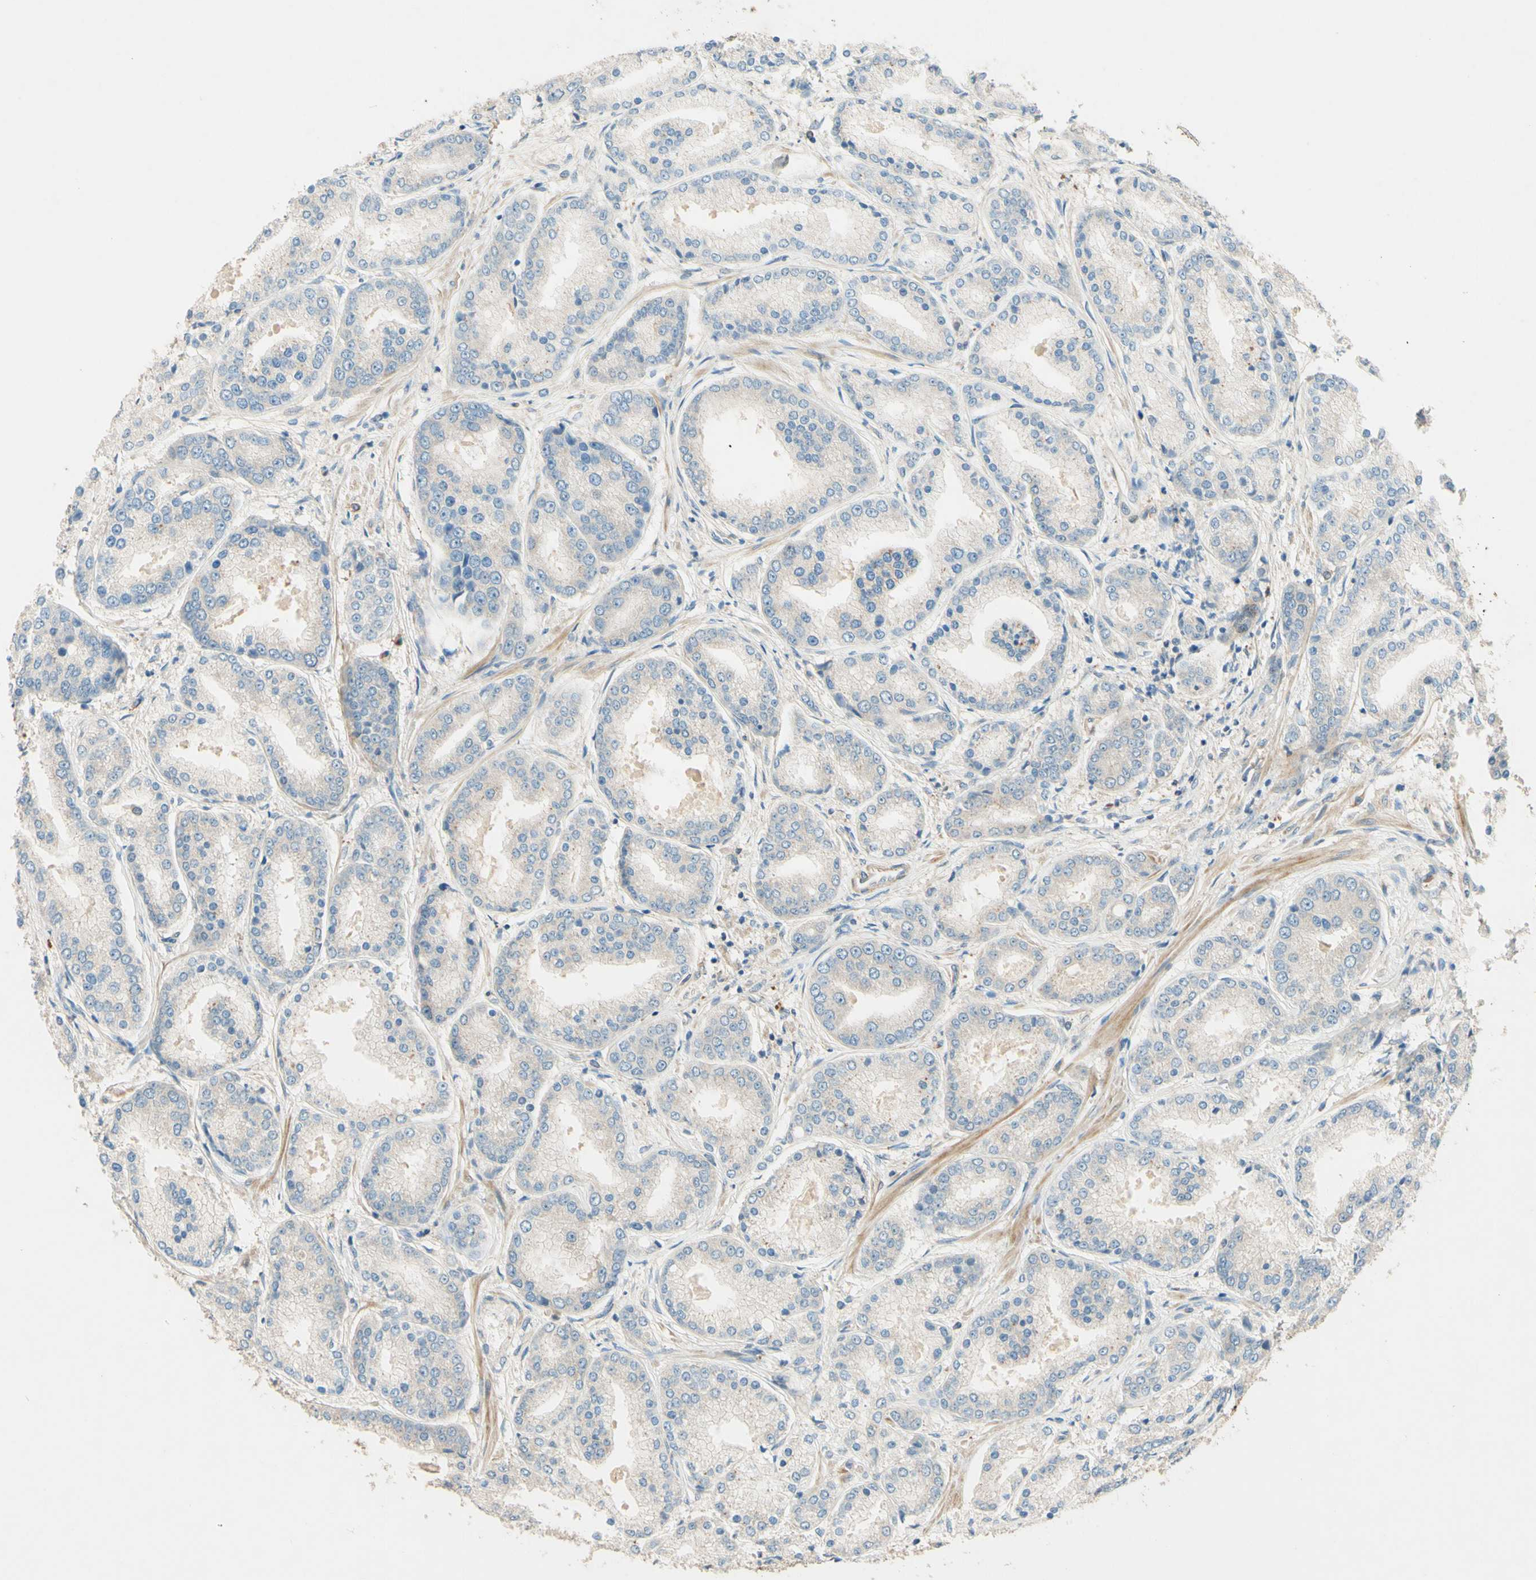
{"staining": {"intensity": "negative", "quantity": "none", "location": "none"}, "tissue": "prostate cancer", "cell_type": "Tumor cells", "image_type": "cancer", "snomed": [{"axis": "morphology", "description": "Adenocarcinoma, High grade"}, {"axis": "topography", "description": "Prostate"}], "caption": "Tumor cells show no significant protein positivity in adenocarcinoma (high-grade) (prostate).", "gene": "ADAM17", "patient": {"sex": "male", "age": 59}}